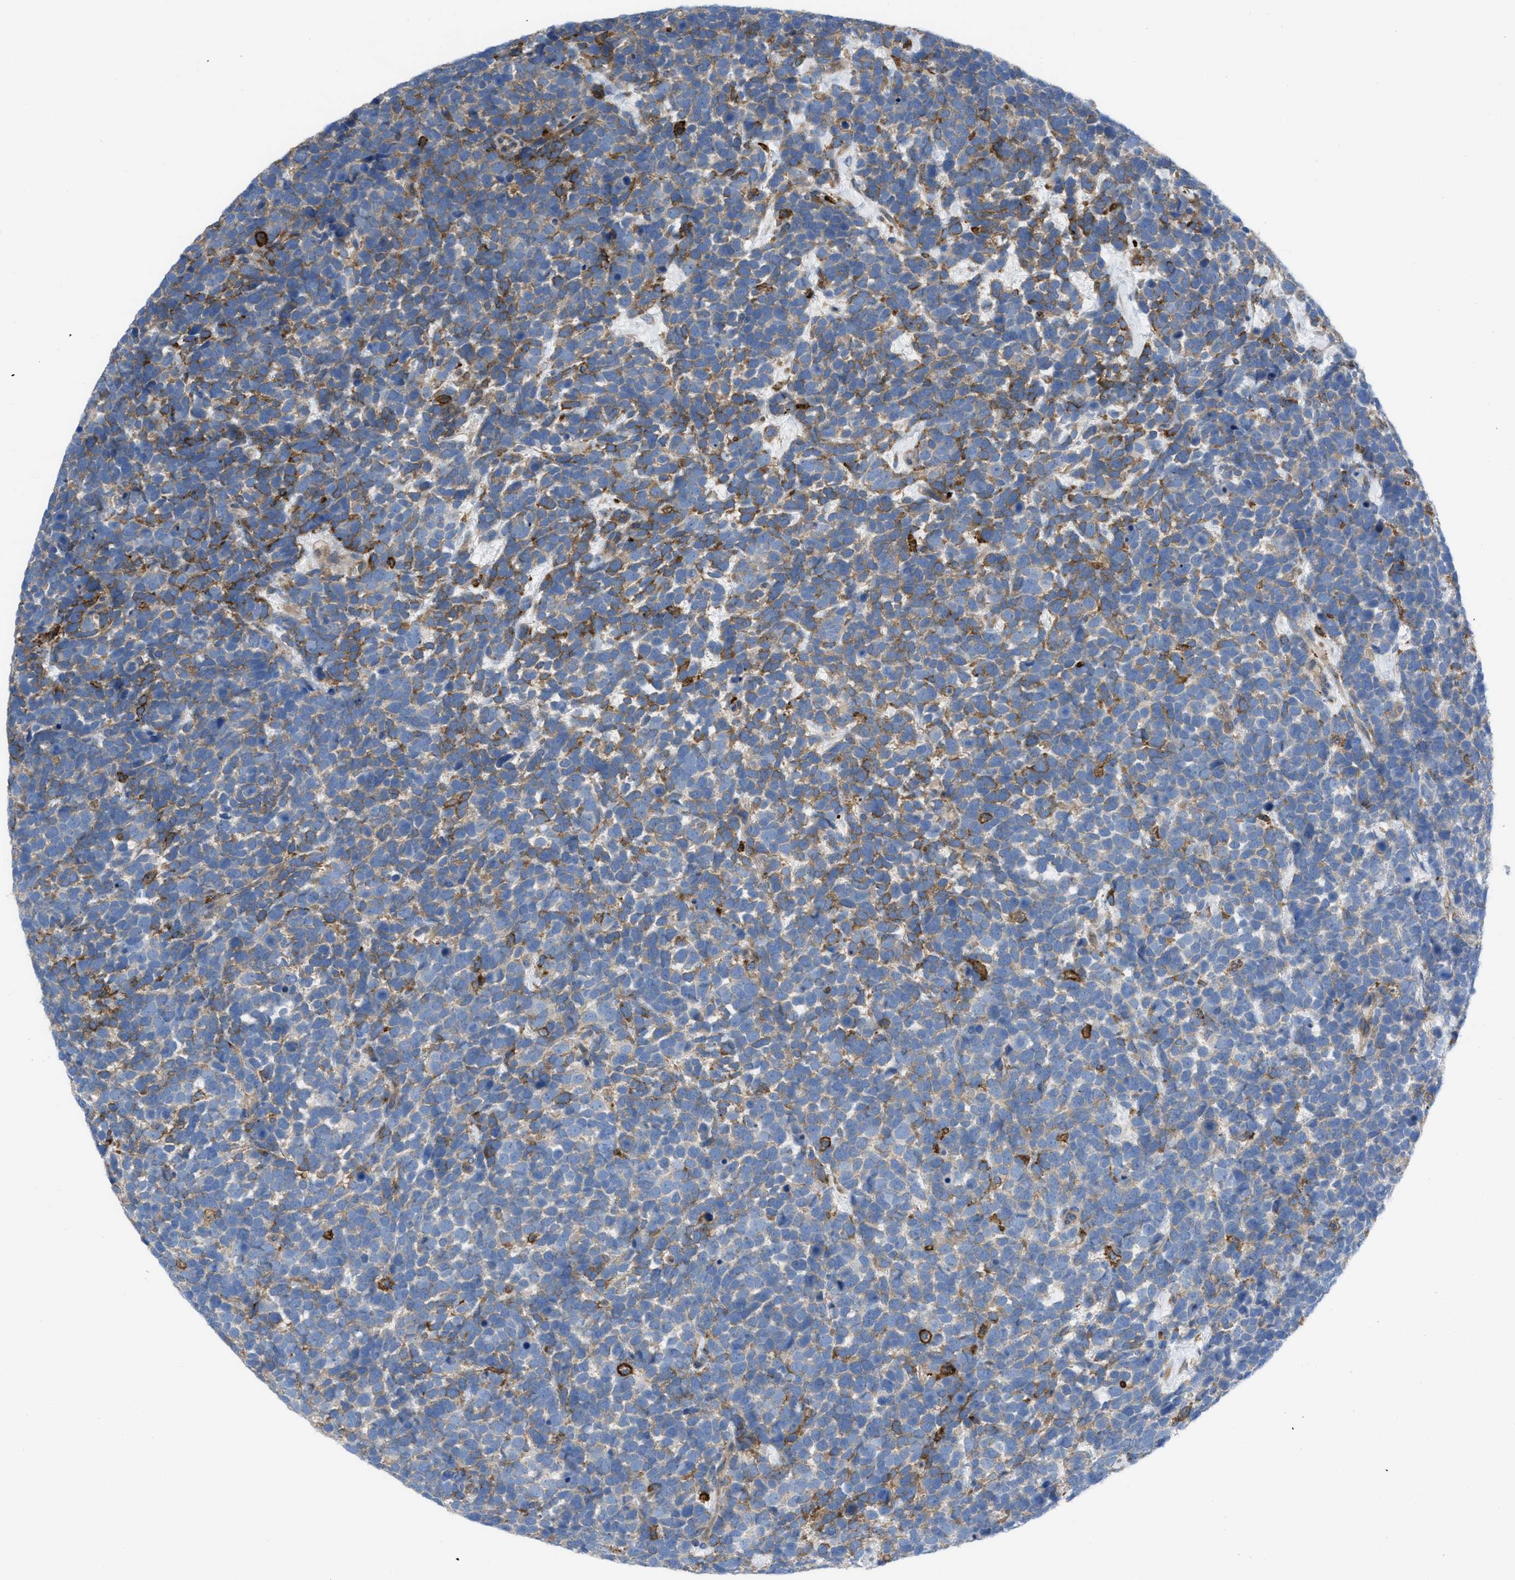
{"staining": {"intensity": "moderate", "quantity": "25%-75%", "location": "cytoplasmic/membranous"}, "tissue": "urothelial cancer", "cell_type": "Tumor cells", "image_type": "cancer", "snomed": [{"axis": "morphology", "description": "Urothelial carcinoma, High grade"}, {"axis": "topography", "description": "Urinary bladder"}], "caption": "Urothelial cancer stained with immunohistochemistry demonstrates moderate cytoplasmic/membranous staining in about 25%-75% of tumor cells. The protein is shown in brown color, while the nuclei are stained blue.", "gene": "EGFR", "patient": {"sex": "female", "age": 82}}